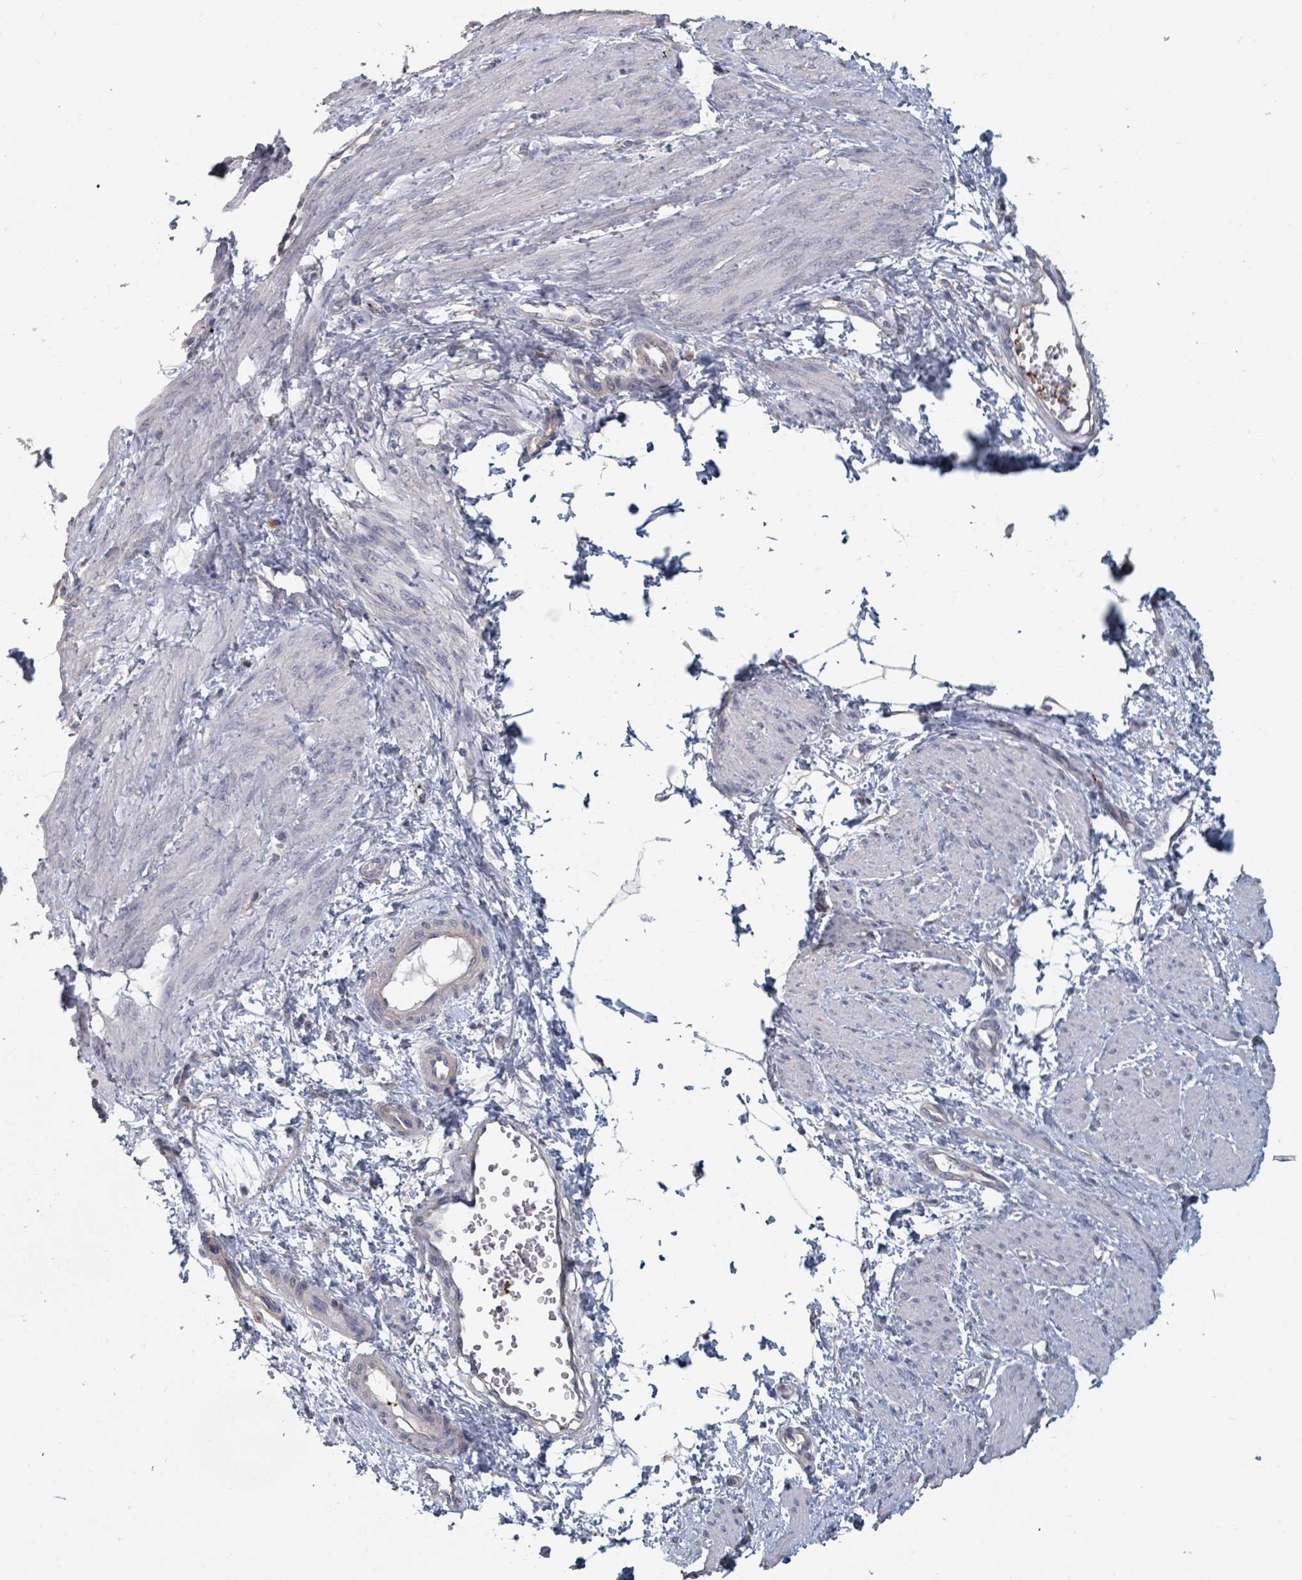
{"staining": {"intensity": "weak", "quantity": "25%-75%", "location": "cytoplasmic/membranous"}, "tissue": "smooth muscle", "cell_type": "Smooth muscle cells", "image_type": "normal", "snomed": [{"axis": "morphology", "description": "Normal tissue, NOS"}, {"axis": "topography", "description": "Smooth muscle"}, {"axis": "topography", "description": "Uterus"}], "caption": "Immunohistochemical staining of benign human smooth muscle displays weak cytoplasmic/membranous protein expression in approximately 25%-75% of smooth muscle cells. (DAB IHC with brightfield microscopy, high magnification).", "gene": "PLAUR", "patient": {"sex": "female", "age": 39}}